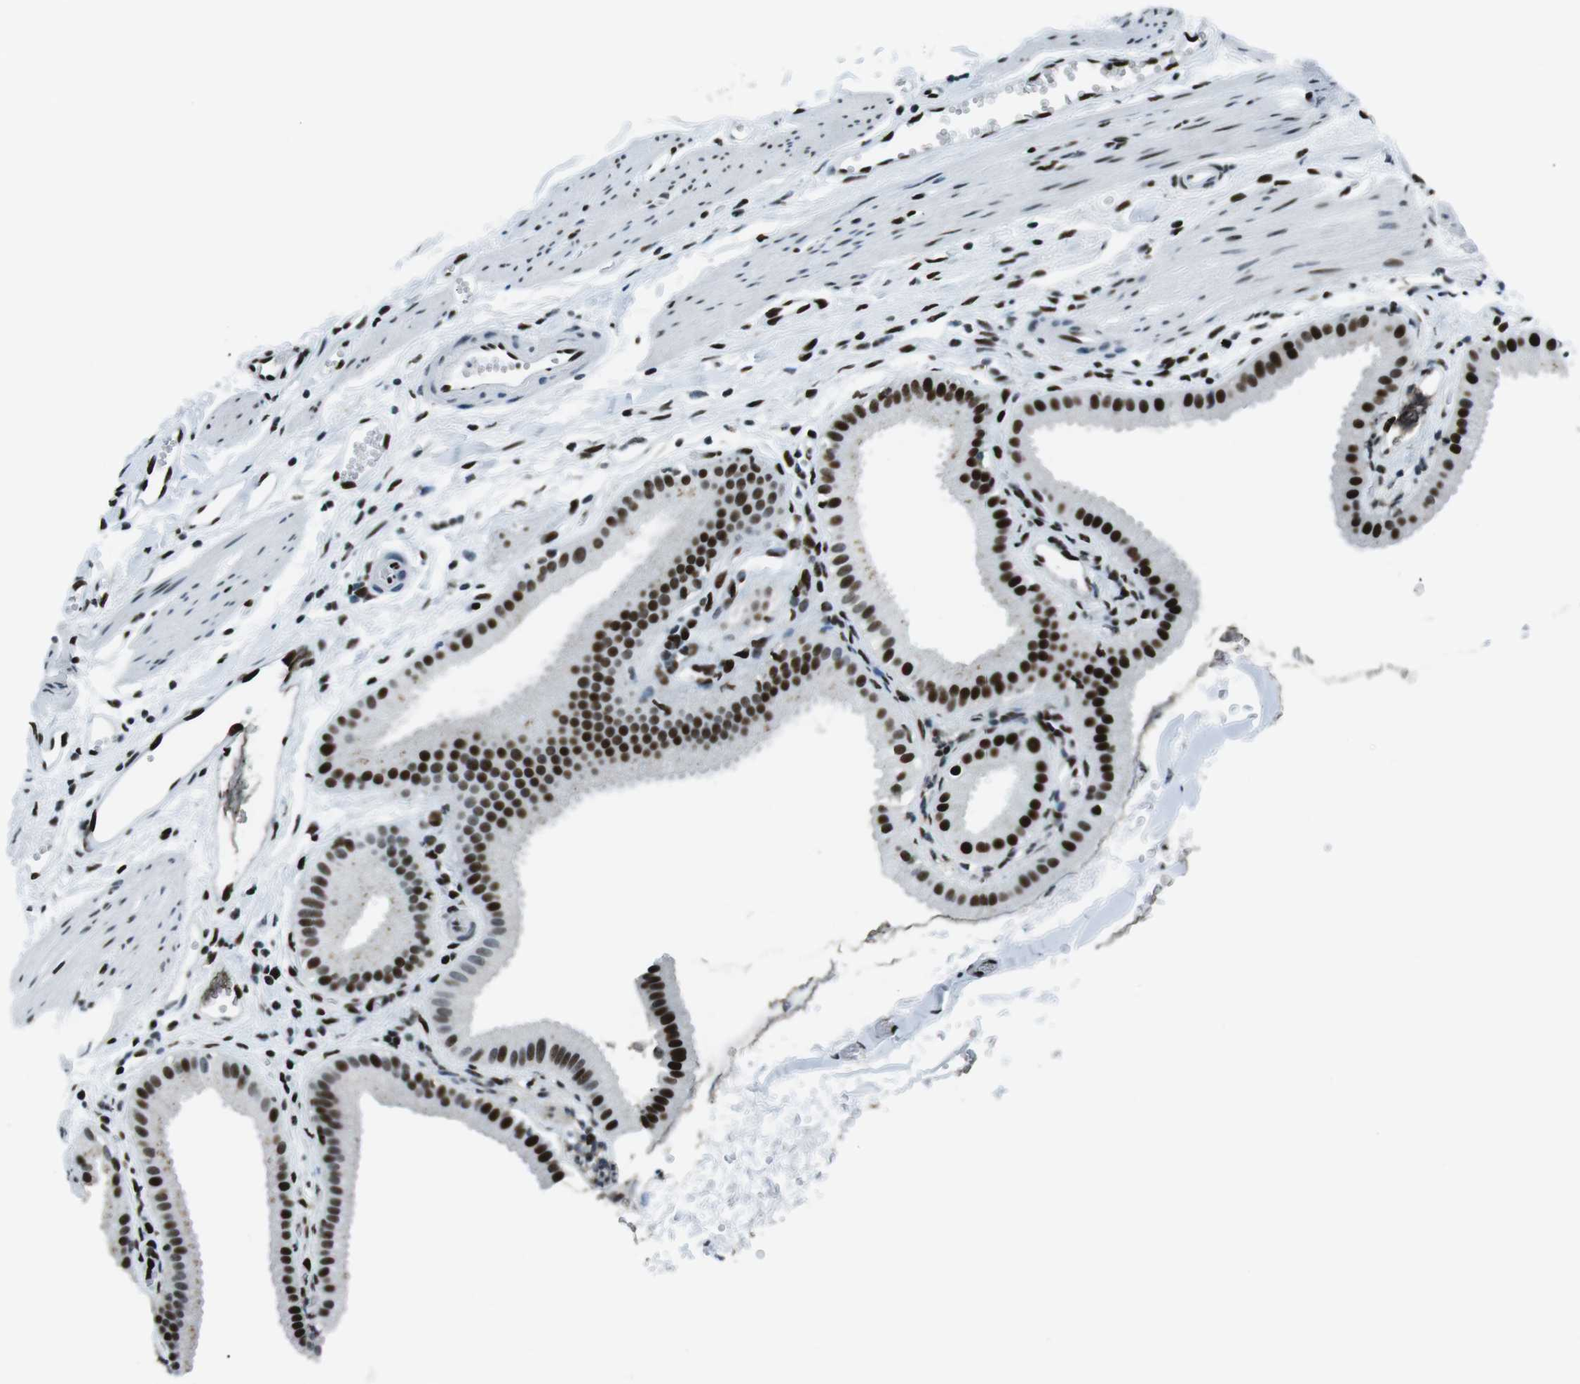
{"staining": {"intensity": "strong", "quantity": ">75%", "location": "nuclear"}, "tissue": "gallbladder", "cell_type": "Glandular cells", "image_type": "normal", "snomed": [{"axis": "morphology", "description": "Normal tissue, NOS"}, {"axis": "topography", "description": "Gallbladder"}], "caption": "IHC photomicrograph of normal human gallbladder stained for a protein (brown), which reveals high levels of strong nuclear staining in approximately >75% of glandular cells.", "gene": "PML", "patient": {"sex": "female", "age": 64}}